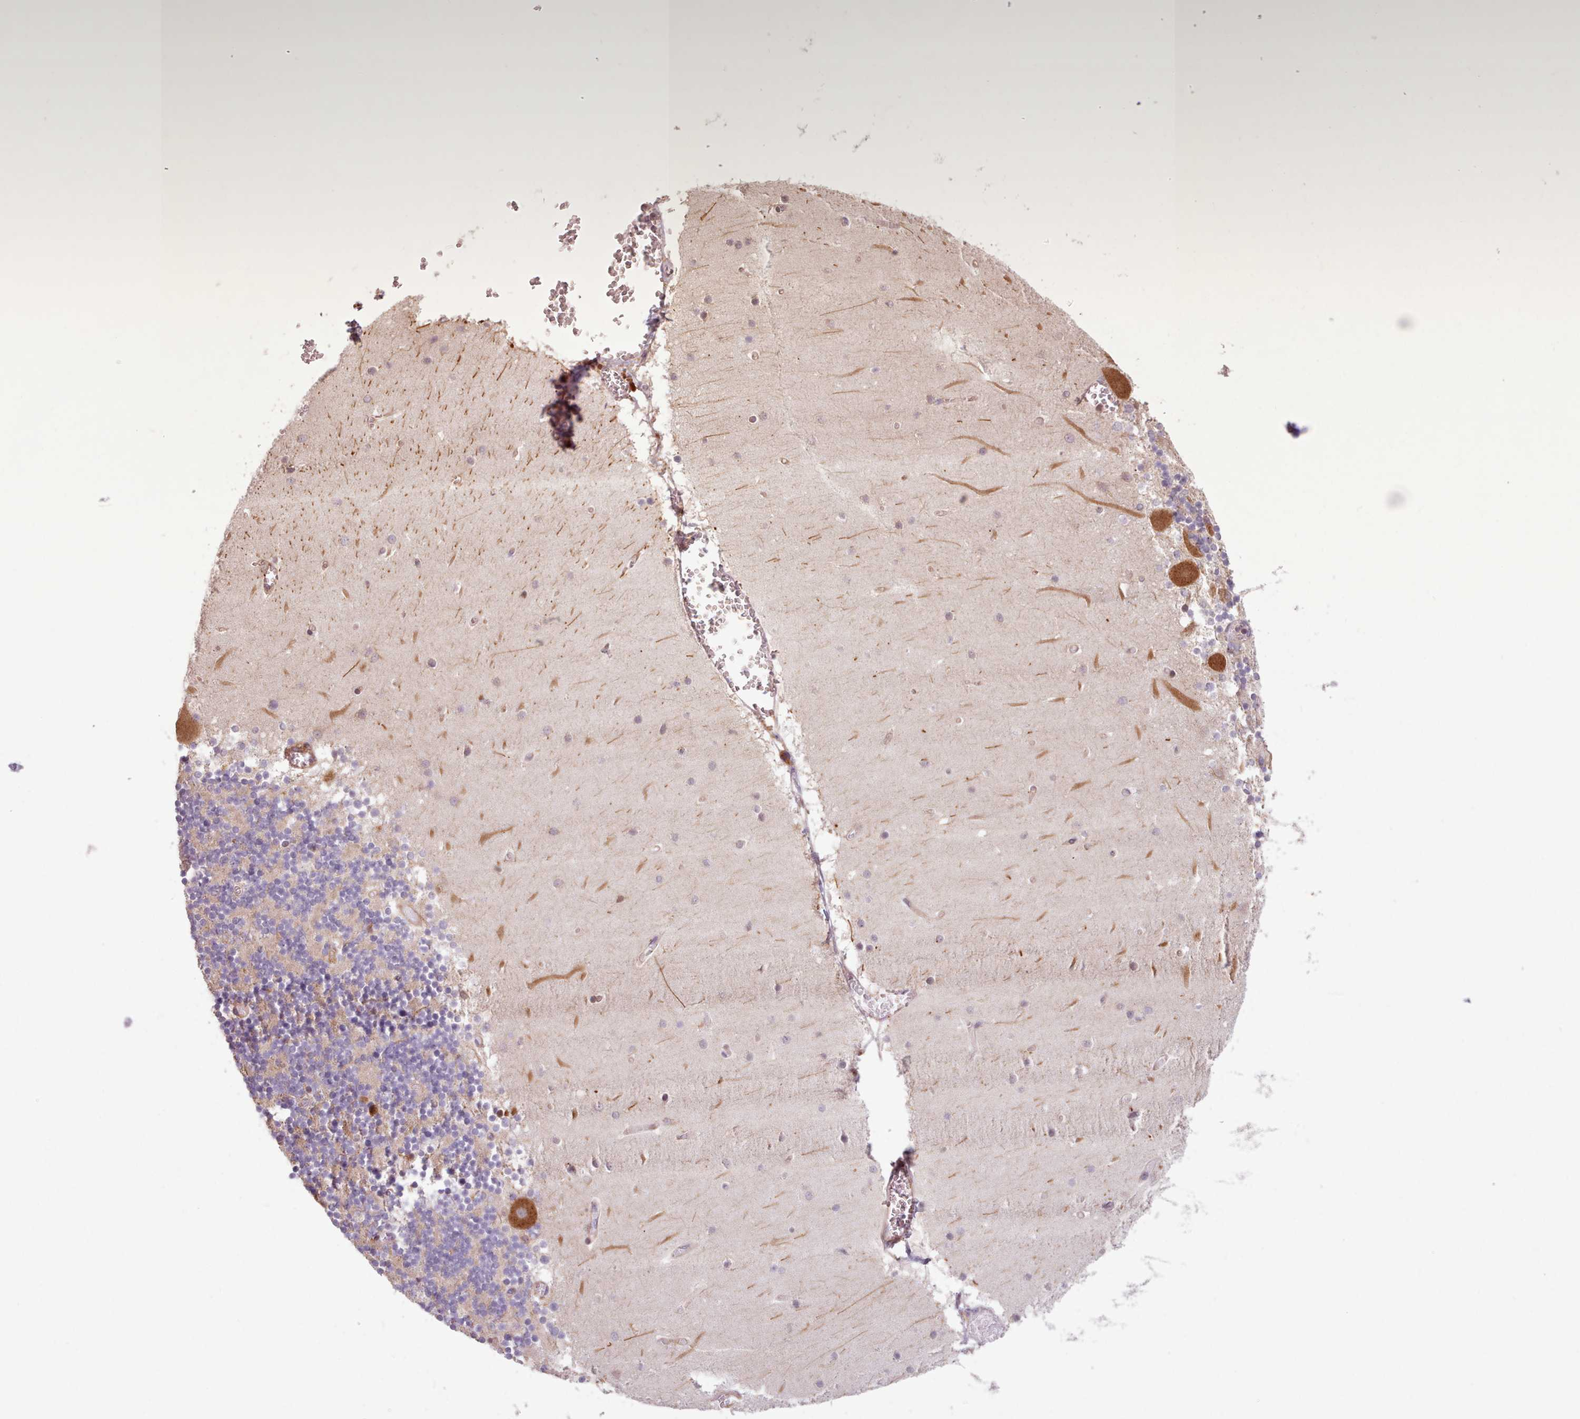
{"staining": {"intensity": "weak", "quantity": ">75%", "location": "cytoplasmic/membranous"}, "tissue": "cerebellum", "cell_type": "Cells in granular layer", "image_type": "normal", "snomed": [{"axis": "morphology", "description": "Normal tissue, NOS"}, {"axis": "topography", "description": "Cerebellum"}], "caption": "Immunohistochemical staining of benign human cerebellum shows low levels of weak cytoplasmic/membranous staining in approximately >75% of cells in granular layer. The staining was performed using DAB (3,3'-diaminobenzidine), with brown indicating positive protein expression. Nuclei are stained blue with hematoxylin.", "gene": "WASHC2A", "patient": {"sex": "female", "age": 28}}